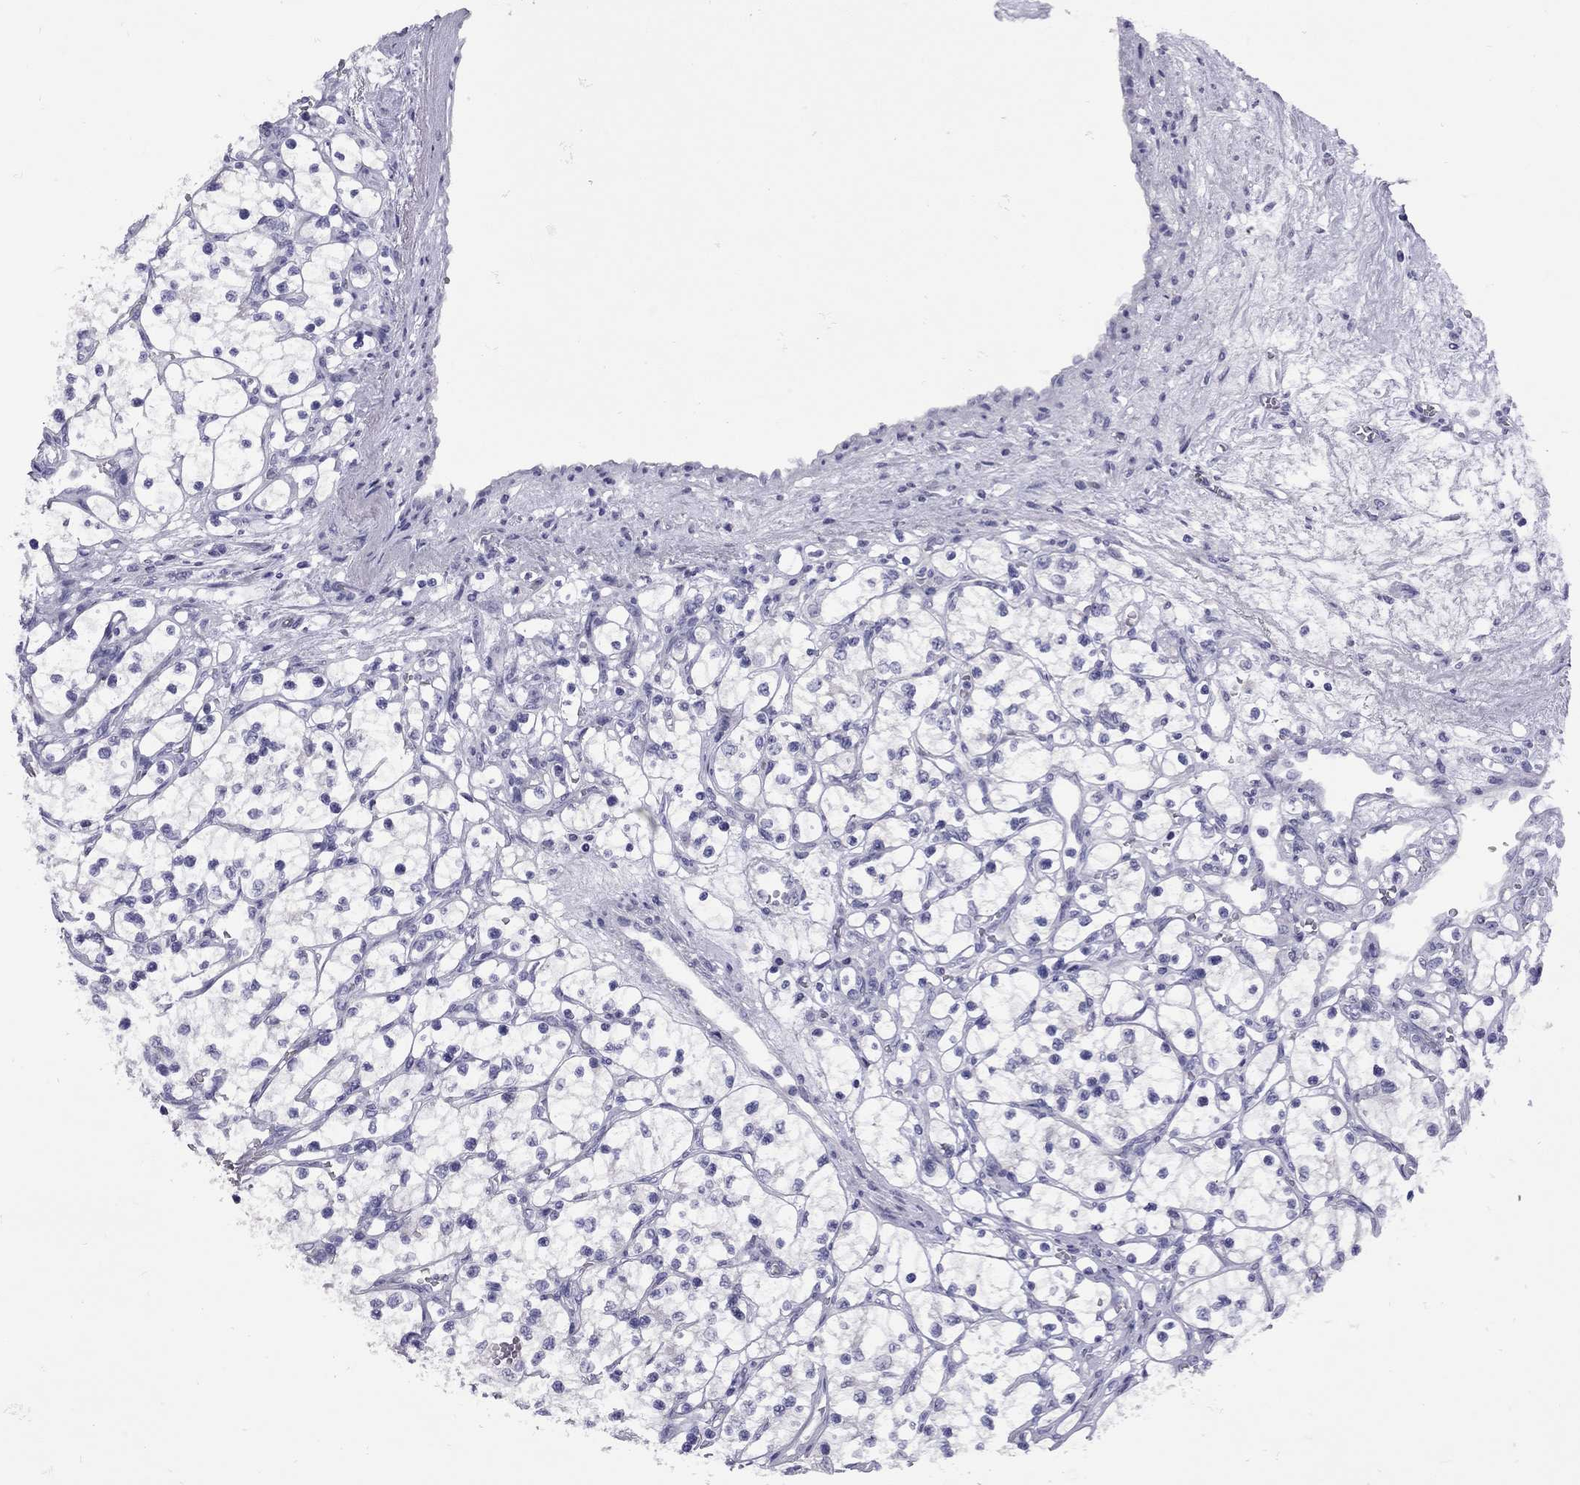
{"staining": {"intensity": "negative", "quantity": "none", "location": "none"}, "tissue": "renal cancer", "cell_type": "Tumor cells", "image_type": "cancer", "snomed": [{"axis": "morphology", "description": "Adenocarcinoma, NOS"}, {"axis": "topography", "description": "Kidney"}], "caption": "A photomicrograph of renal adenocarcinoma stained for a protein exhibits no brown staining in tumor cells.", "gene": "EPPIN", "patient": {"sex": "female", "age": 69}}